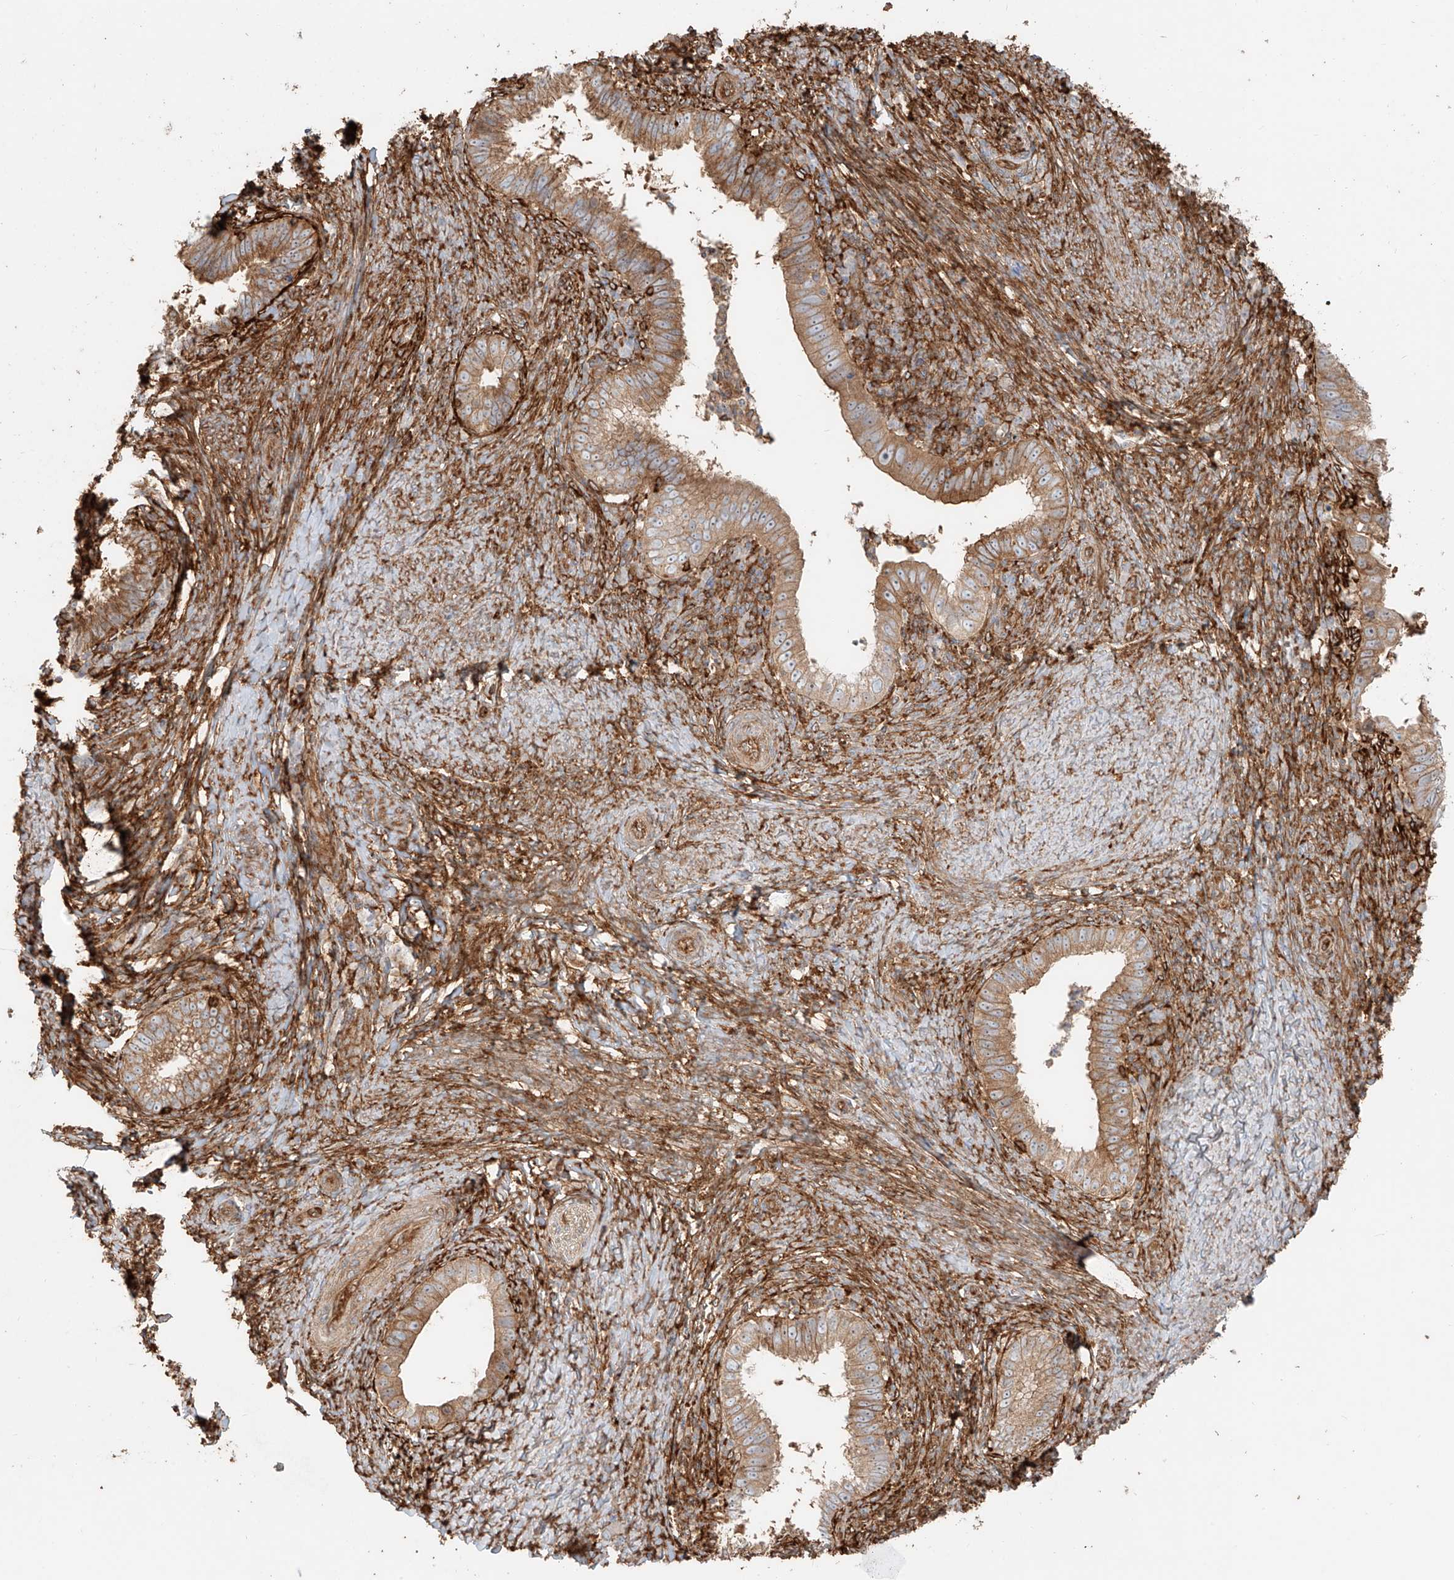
{"staining": {"intensity": "moderate", "quantity": ">75%", "location": "cytoplasmic/membranous"}, "tissue": "cervical cancer", "cell_type": "Tumor cells", "image_type": "cancer", "snomed": [{"axis": "morphology", "description": "Adenocarcinoma, NOS"}, {"axis": "topography", "description": "Cervix"}], "caption": "Immunohistochemical staining of cervical adenocarcinoma exhibits medium levels of moderate cytoplasmic/membranous protein expression in about >75% of tumor cells.", "gene": "SNX9", "patient": {"sex": "female", "age": 36}}